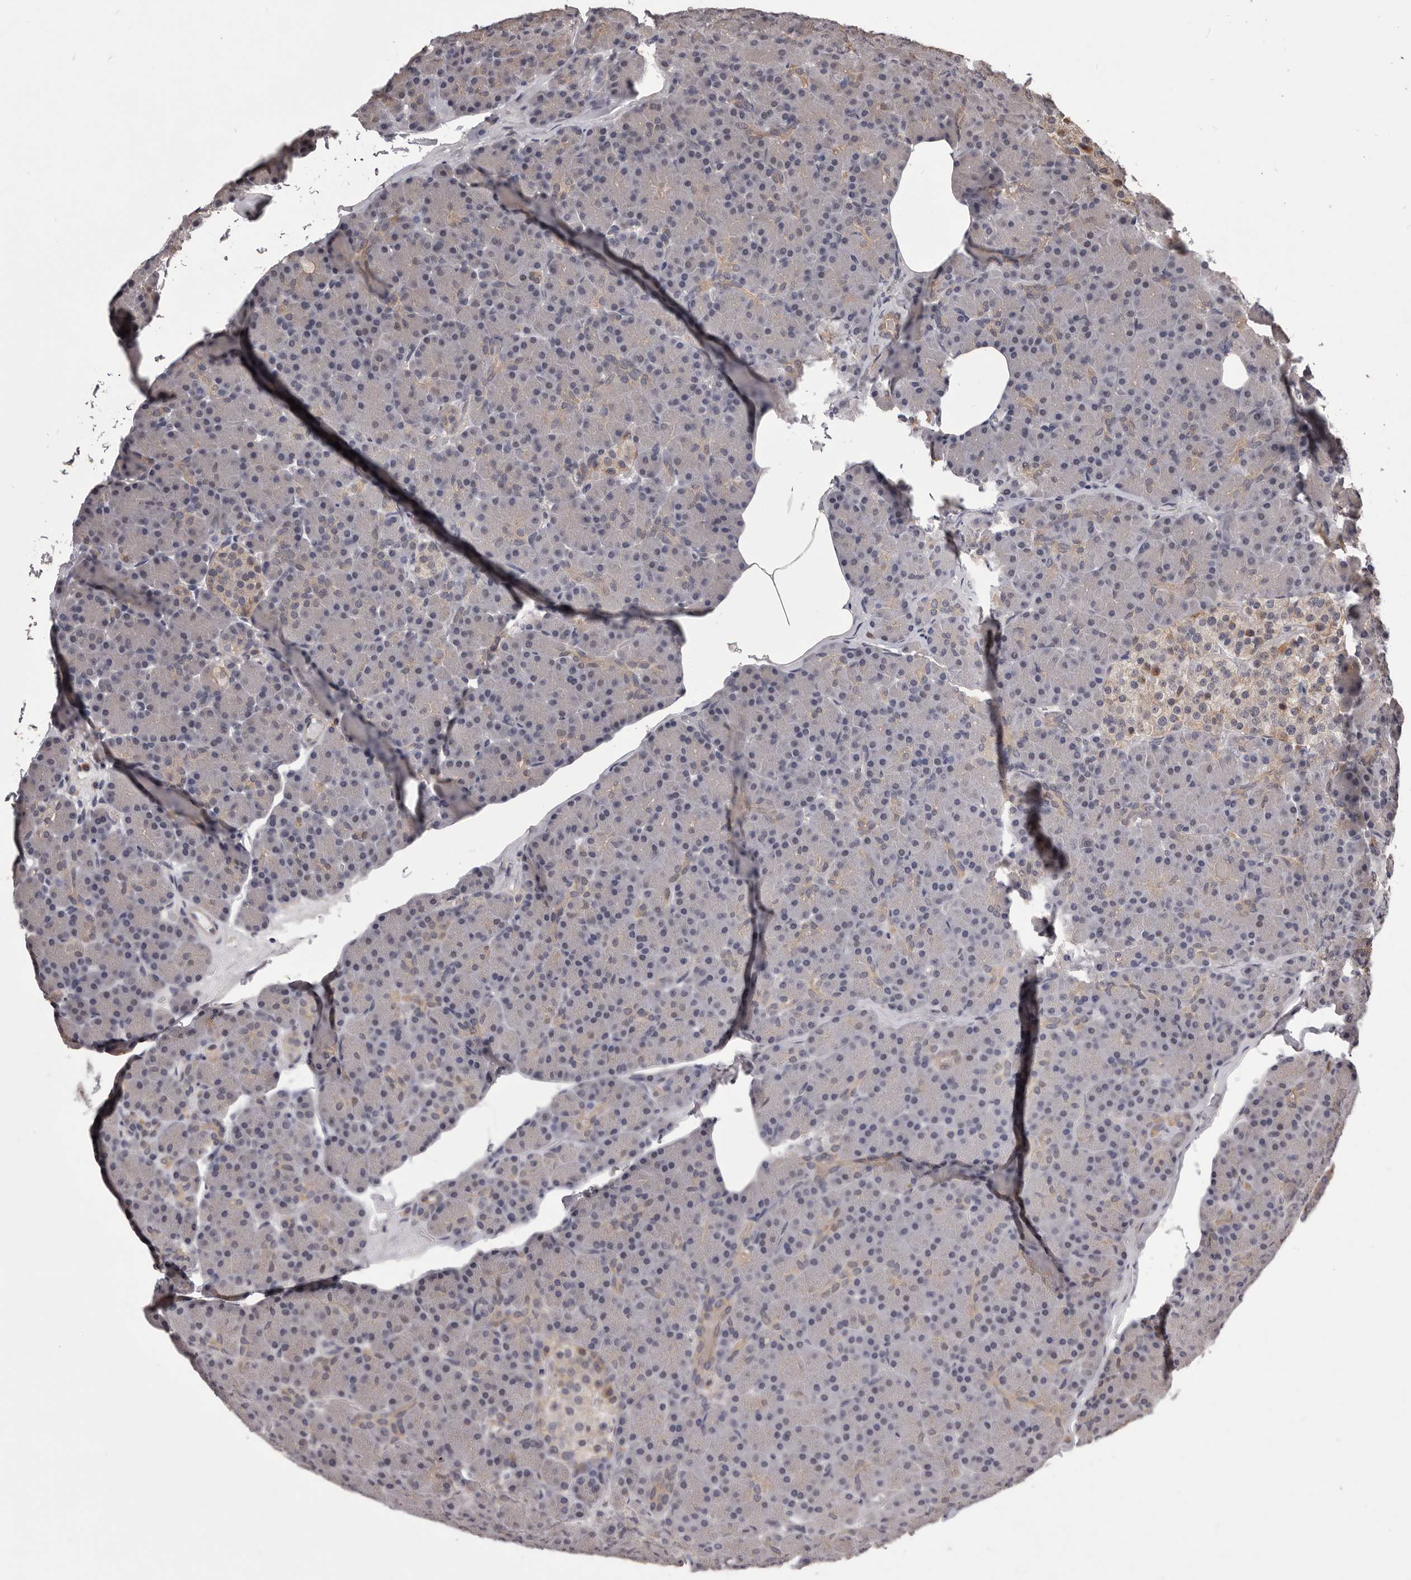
{"staining": {"intensity": "moderate", "quantity": "<25%", "location": "cytoplasmic/membranous"}, "tissue": "pancreas", "cell_type": "Exocrine glandular cells", "image_type": "normal", "snomed": [{"axis": "morphology", "description": "Normal tissue, NOS"}, {"axis": "topography", "description": "Pancreas"}], "caption": "A histopathology image showing moderate cytoplasmic/membranous expression in approximately <25% of exocrine glandular cells in normal pancreas, as visualized by brown immunohistochemical staining.", "gene": "CELF3", "patient": {"sex": "female", "age": 43}}